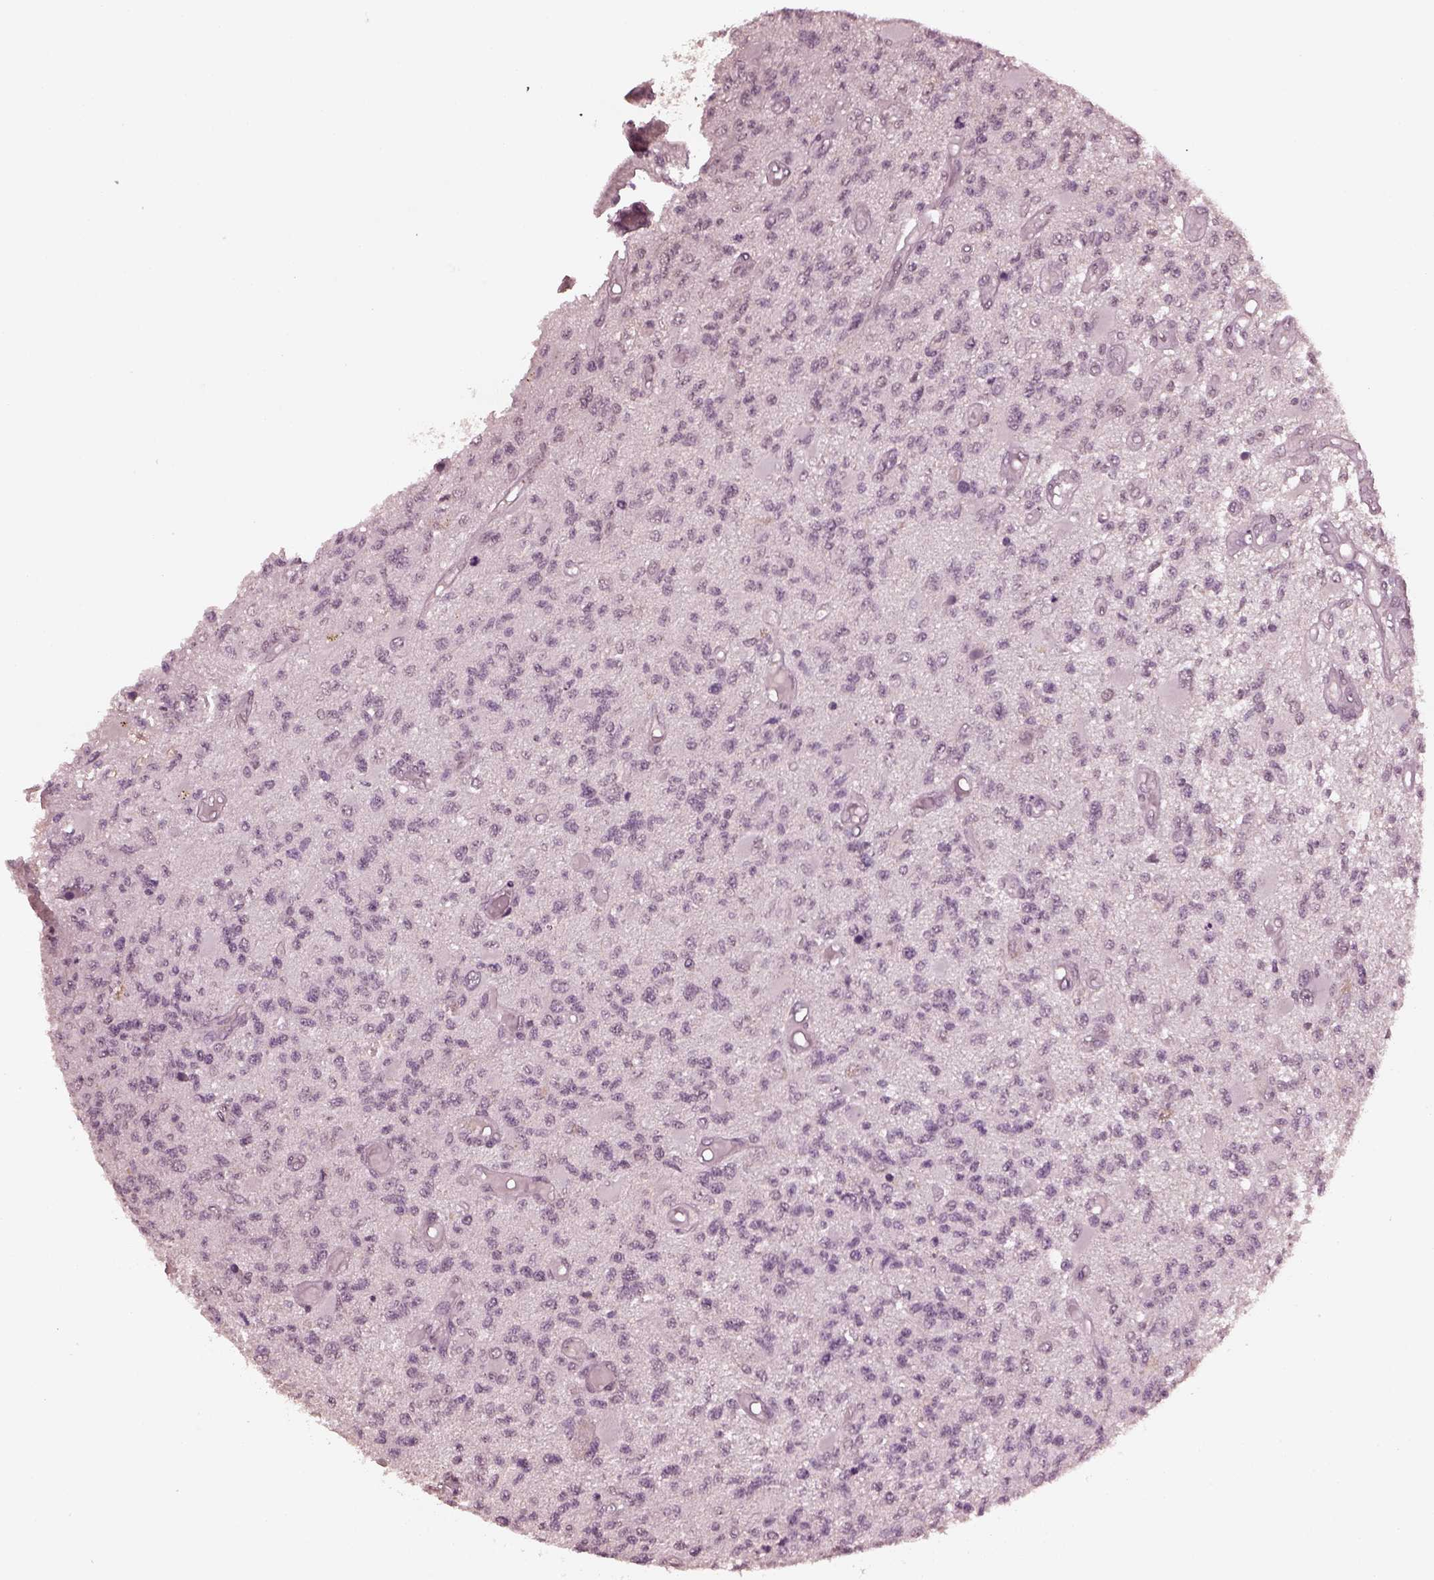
{"staining": {"intensity": "negative", "quantity": "none", "location": "none"}, "tissue": "glioma", "cell_type": "Tumor cells", "image_type": "cancer", "snomed": [{"axis": "morphology", "description": "Glioma, malignant, High grade"}, {"axis": "topography", "description": "Brain"}], "caption": "Protein analysis of glioma reveals no significant positivity in tumor cells.", "gene": "KRT79", "patient": {"sex": "female", "age": 63}}